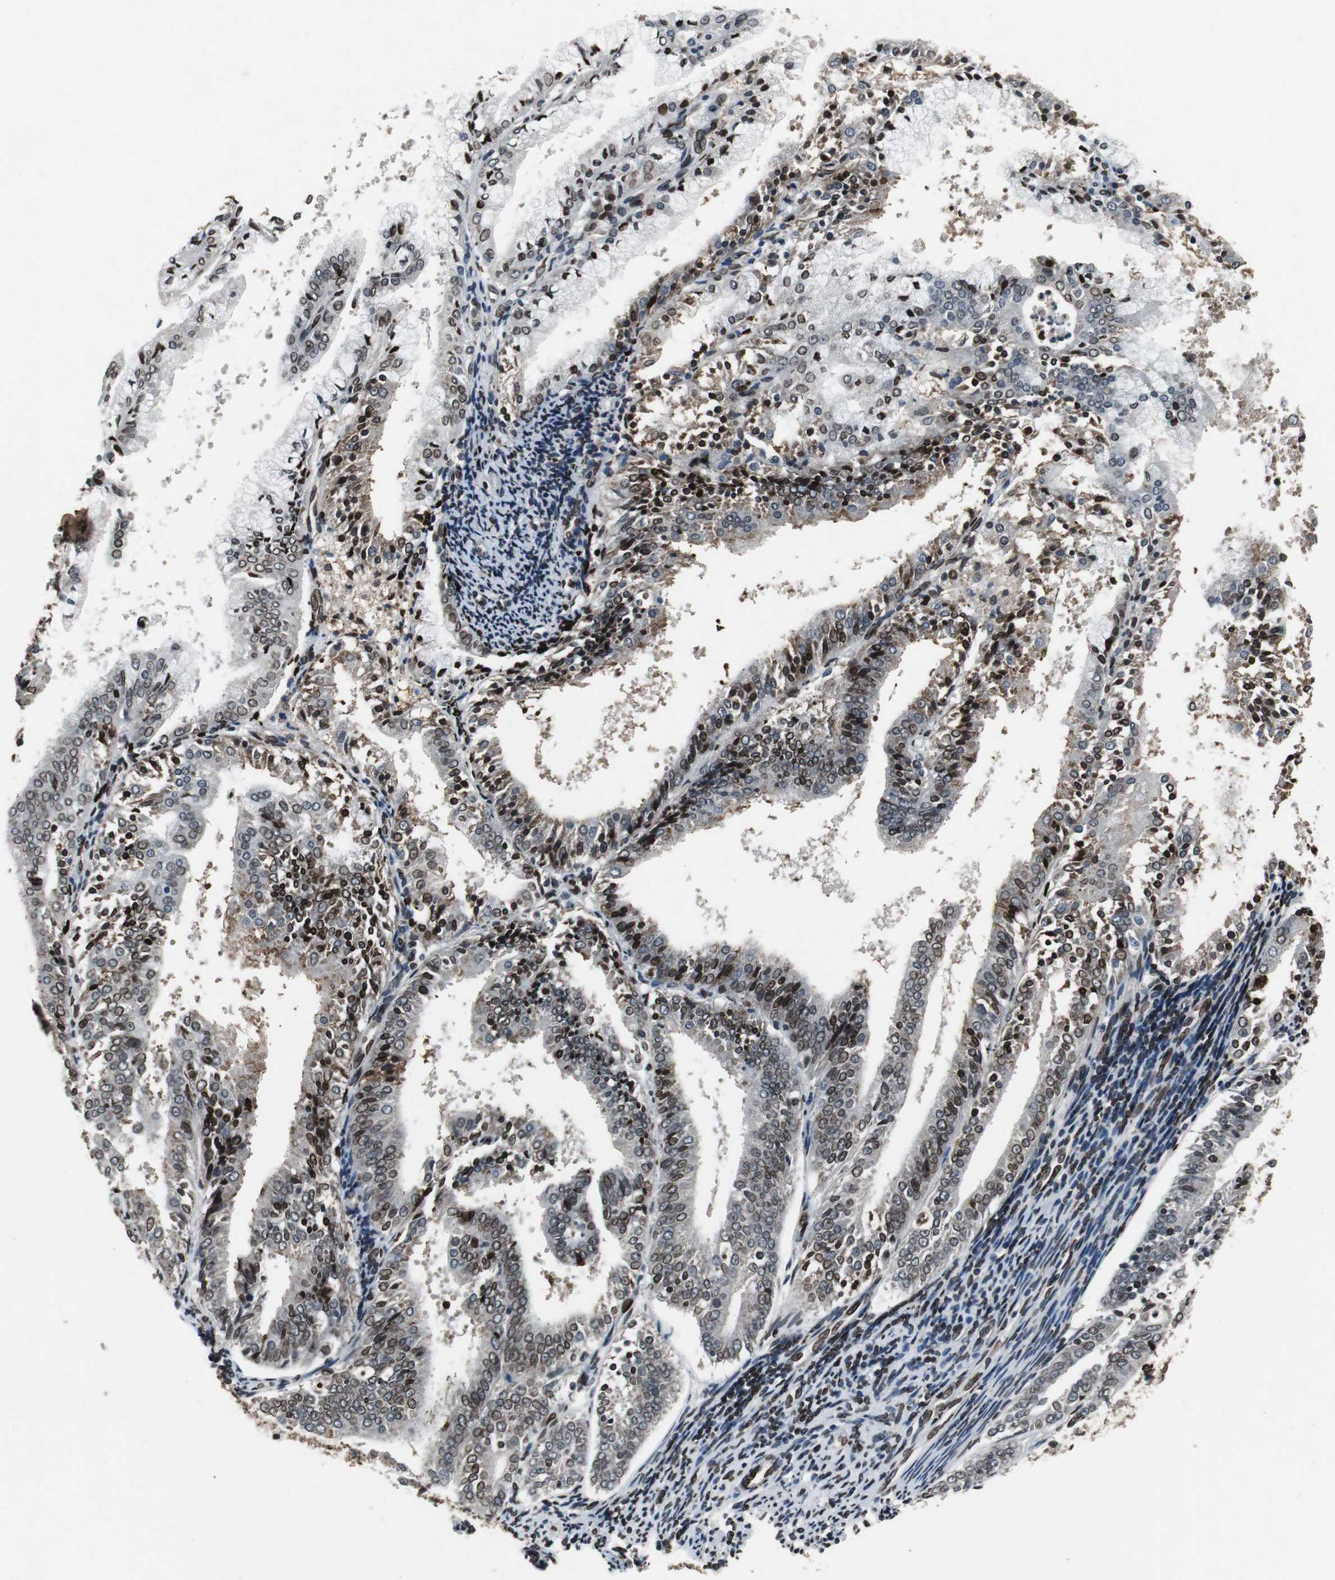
{"staining": {"intensity": "strong", "quantity": ">75%", "location": "cytoplasmic/membranous,nuclear"}, "tissue": "endometrial cancer", "cell_type": "Tumor cells", "image_type": "cancer", "snomed": [{"axis": "morphology", "description": "Adenocarcinoma, NOS"}, {"axis": "topography", "description": "Endometrium"}], "caption": "Endometrial adenocarcinoma stained with DAB IHC displays high levels of strong cytoplasmic/membranous and nuclear staining in approximately >75% of tumor cells. (DAB IHC, brown staining for protein, blue staining for nuclei).", "gene": "LMNA", "patient": {"sex": "female", "age": 63}}